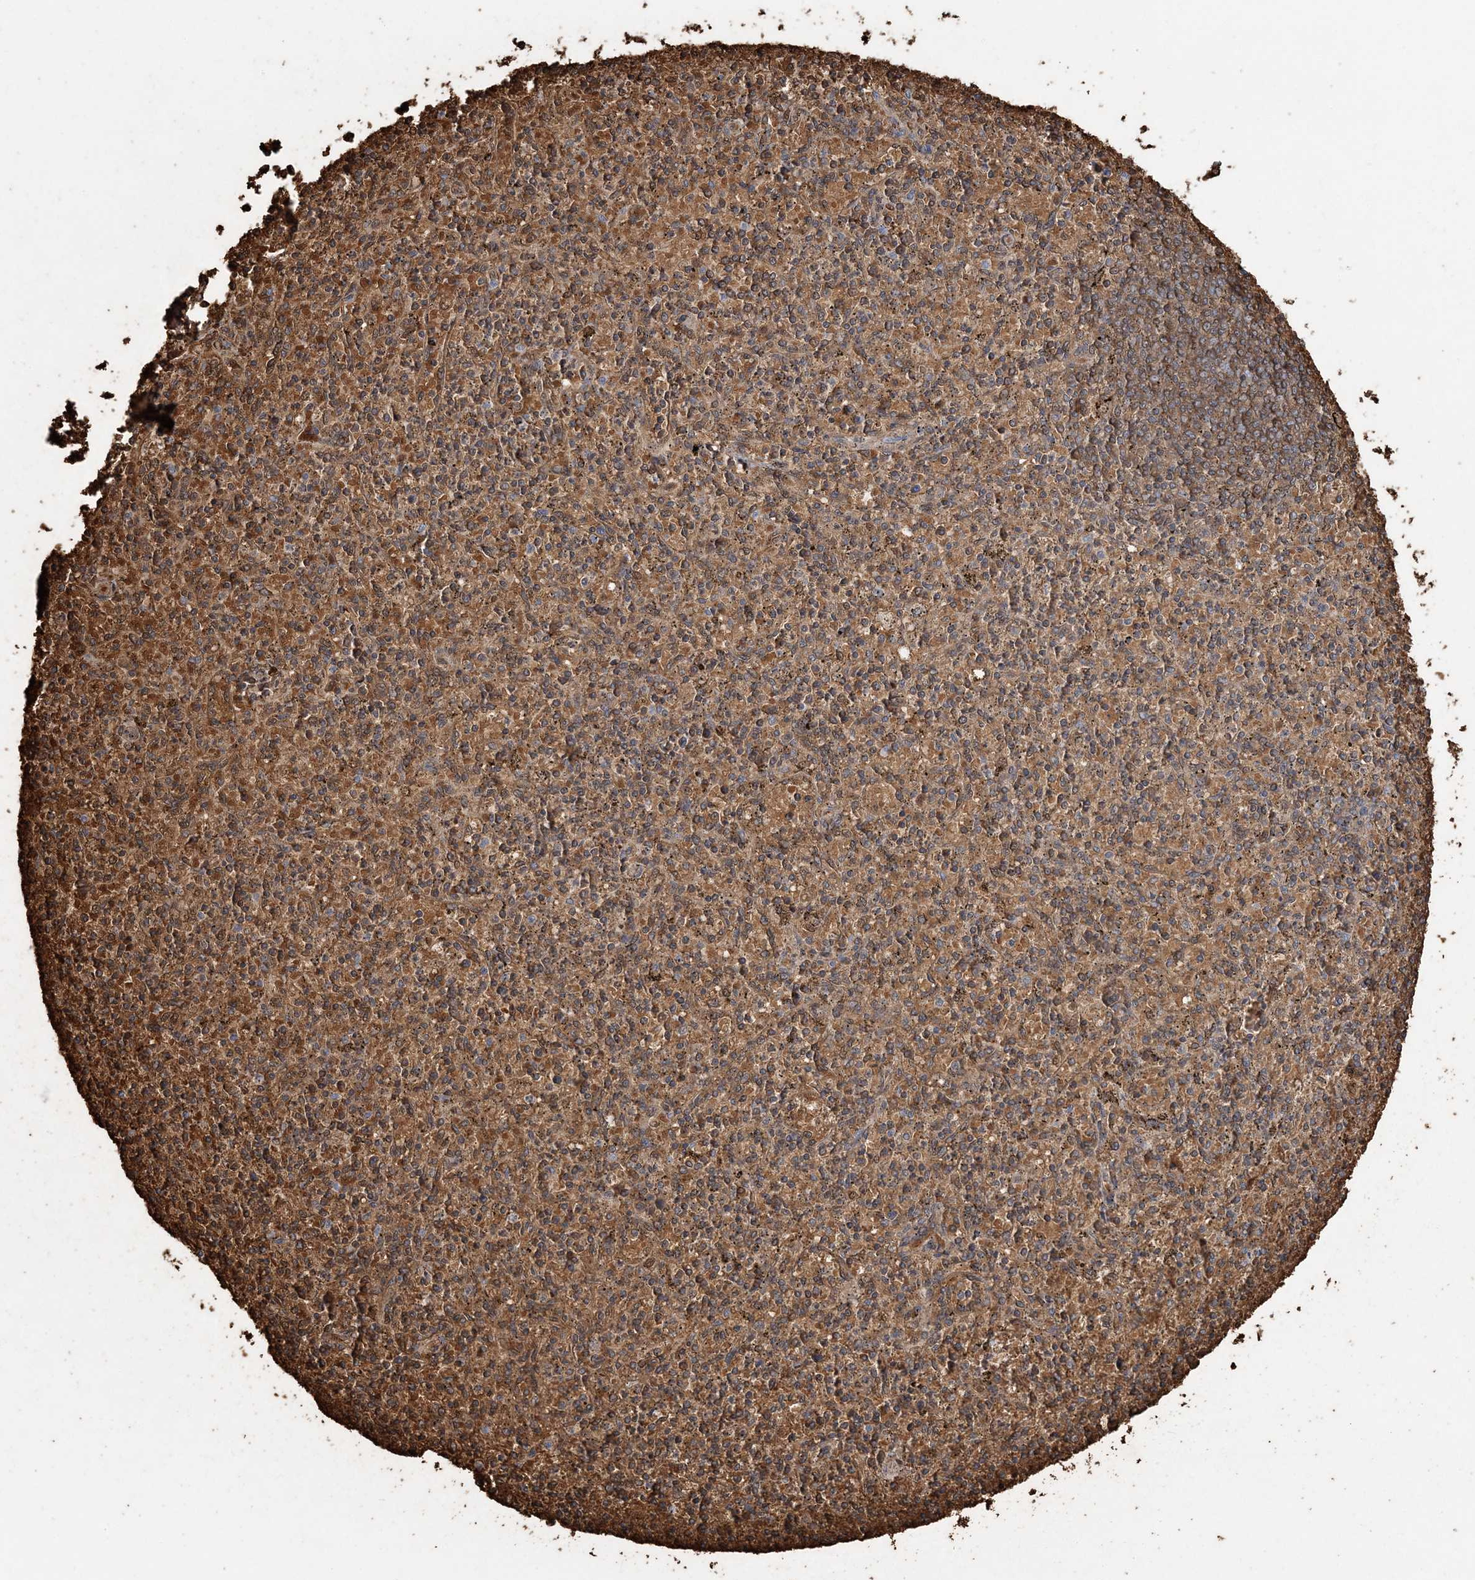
{"staining": {"intensity": "negative", "quantity": "none", "location": "none"}, "tissue": "spleen", "cell_type": "Cells in red pulp", "image_type": "normal", "snomed": [{"axis": "morphology", "description": "Normal tissue, NOS"}, {"axis": "topography", "description": "Spleen"}], "caption": "Cells in red pulp are negative for brown protein staining in normal spleen. (IHC, brightfield microscopy, high magnification).", "gene": "HBD", "patient": {"sex": "male", "age": 72}}